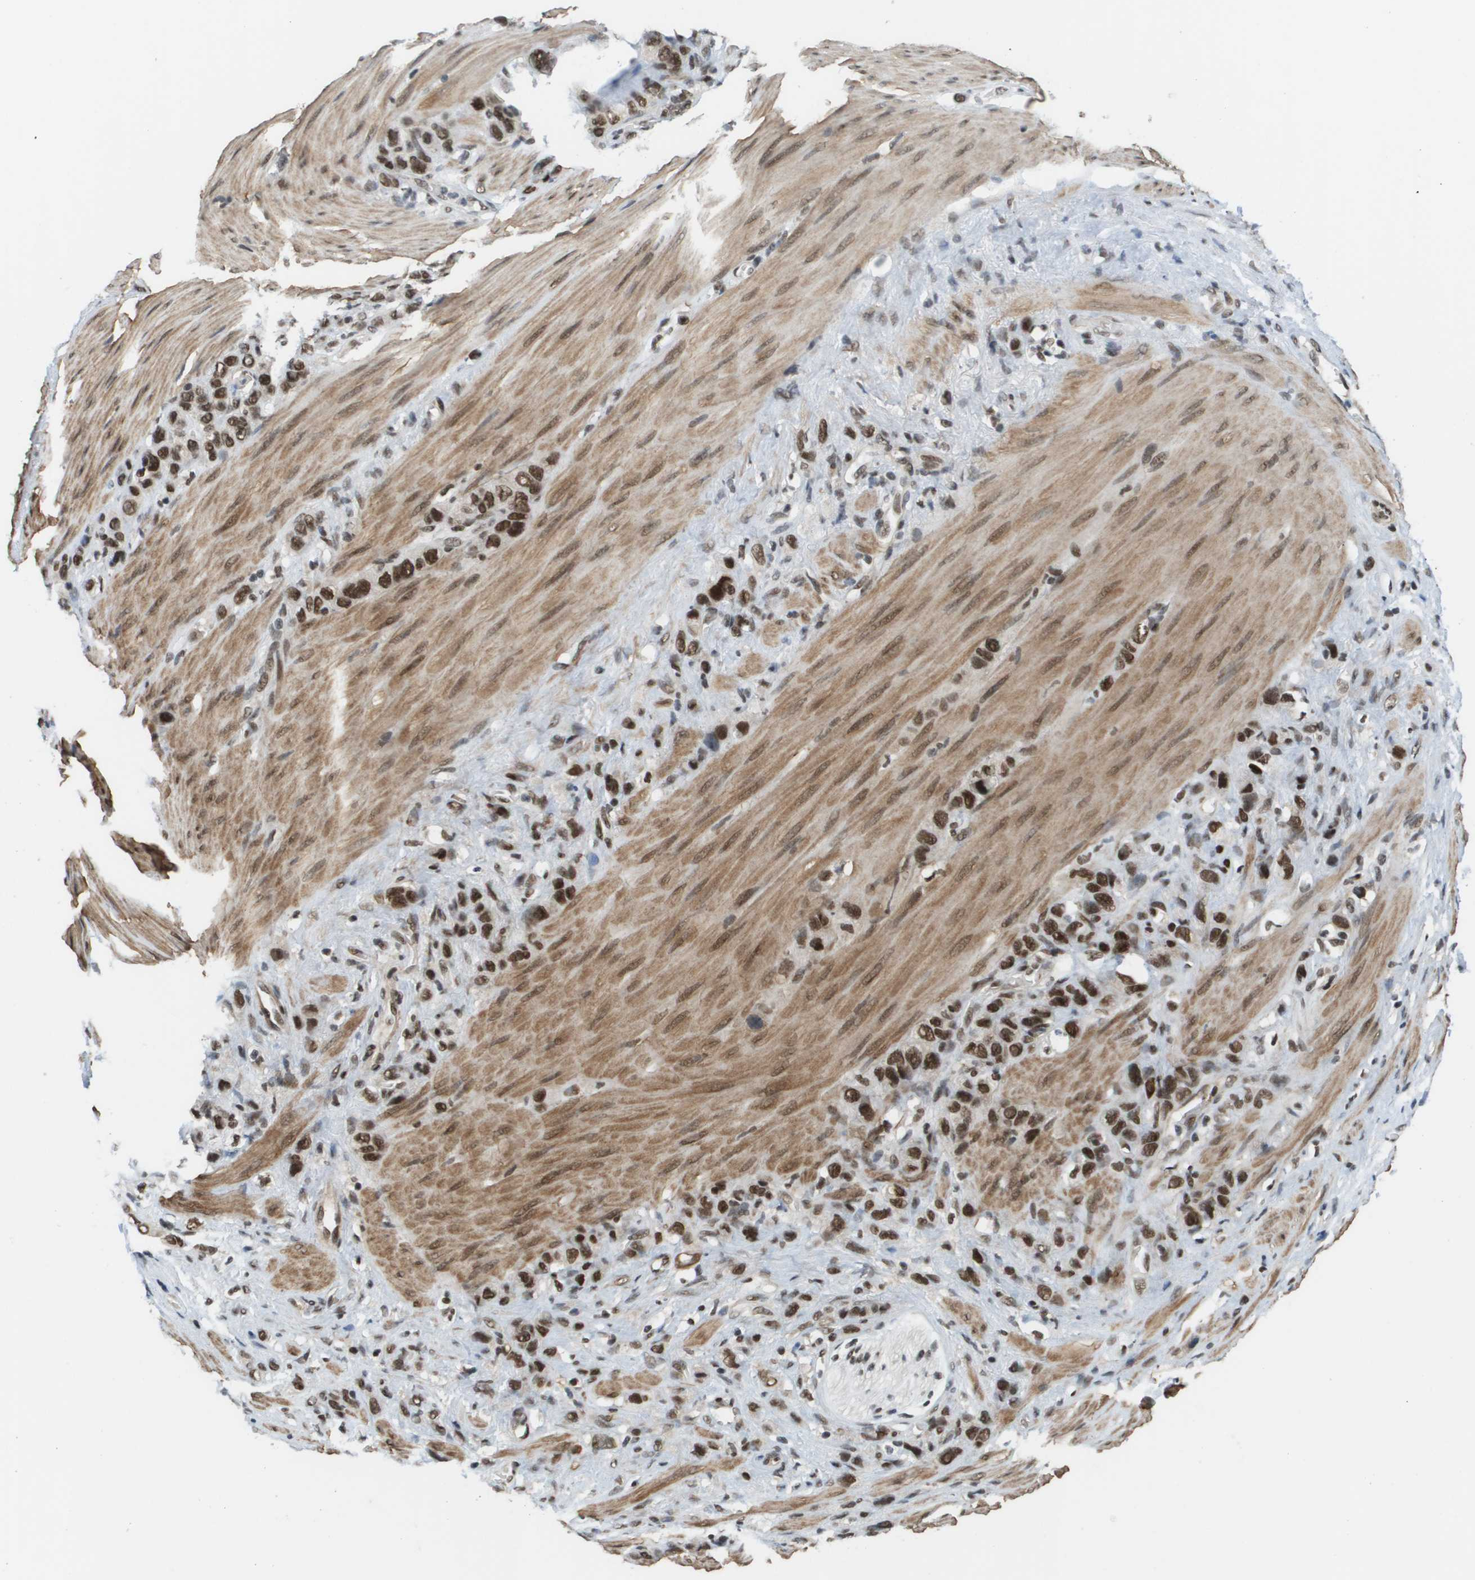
{"staining": {"intensity": "strong", "quantity": ">75%", "location": "nuclear"}, "tissue": "stomach cancer", "cell_type": "Tumor cells", "image_type": "cancer", "snomed": [{"axis": "morphology", "description": "Adenocarcinoma, NOS"}, {"axis": "morphology", "description": "Adenocarcinoma, High grade"}, {"axis": "topography", "description": "Stomach, upper"}, {"axis": "topography", "description": "Stomach, lower"}], "caption": "An immunohistochemistry (IHC) micrograph of neoplastic tissue is shown. Protein staining in brown highlights strong nuclear positivity in adenocarcinoma (stomach) within tumor cells.", "gene": "PRCC", "patient": {"sex": "female", "age": 65}}